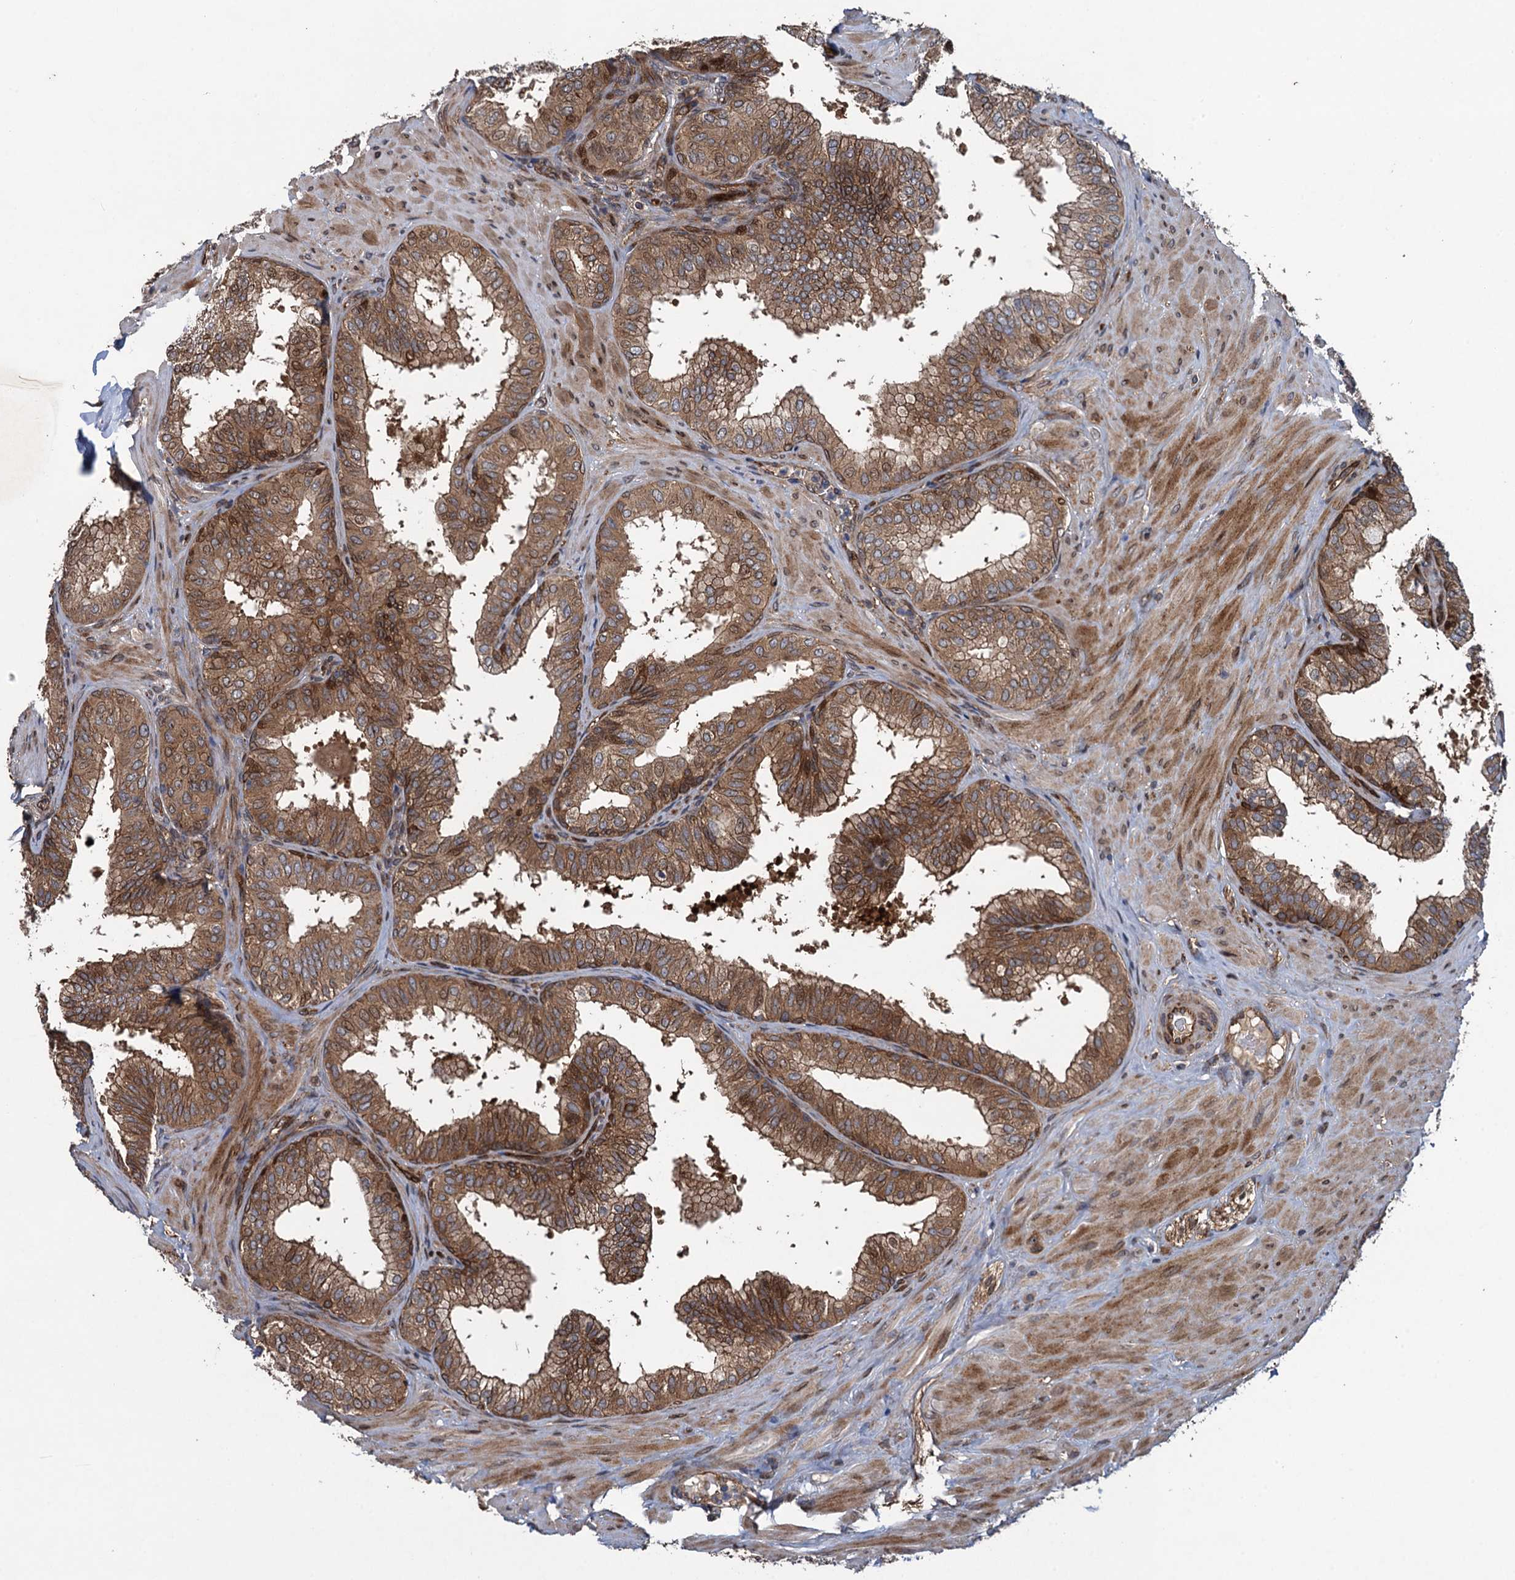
{"staining": {"intensity": "moderate", "quantity": ">75%", "location": "cytoplasmic/membranous"}, "tissue": "prostate", "cell_type": "Glandular cells", "image_type": "normal", "snomed": [{"axis": "morphology", "description": "Normal tissue, NOS"}, {"axis": "topography", "description": "Prostate"}], "caption": "Human prostate stained for a protein (brown) shows moderate cytoplasmic/membranous positive expression in approximately >75% of glandular cells.", "gene": "RHOBTB1", "patient": {"sex": "male", "age": 60}}